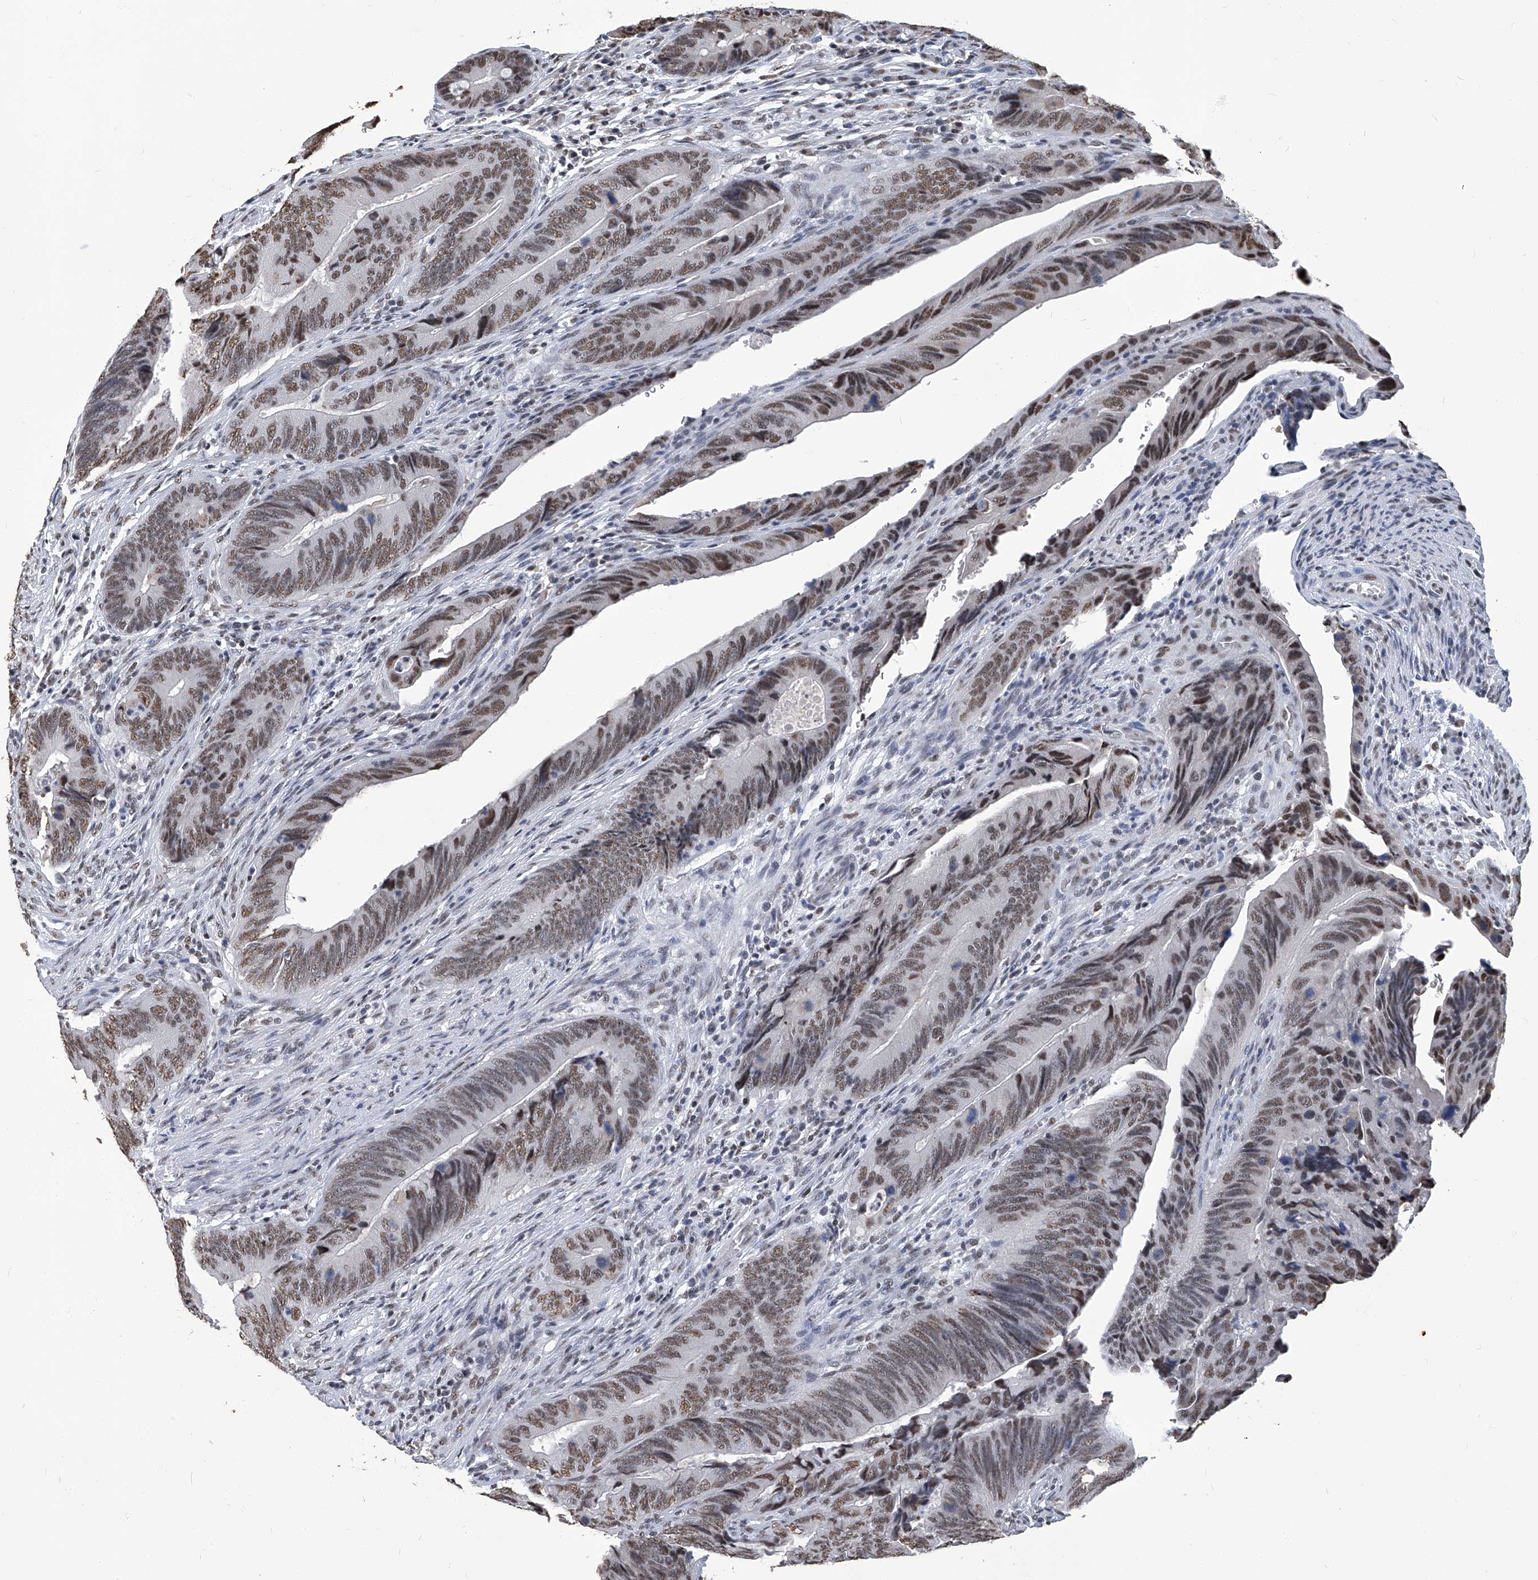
{"staining": {"intensity": "moderate", "quantity": ">75%", "location": "nuclear"}, "tissue": "colorectal cancer", "cell_type": "Tumor cells", "image_type": "cancer", "snomed": [{"axis": "morphology", "description": "Normal tissue, NOS"}, {"axis": "morphology", "description": "Adenocarcinoma, NOS"}, {"axis": "topography", "description": "Colon"}], "caption": "Immunohistochemical staining of colorectal cancer (adenocarcinoma) displays medium levels of moderate nuclear protein expression in approximately >75% of tumor cells. (IHC, brightfield microscopy, high magnification).", "gene": "HBP1", "patient": {"sex": "male", "age": 56}}